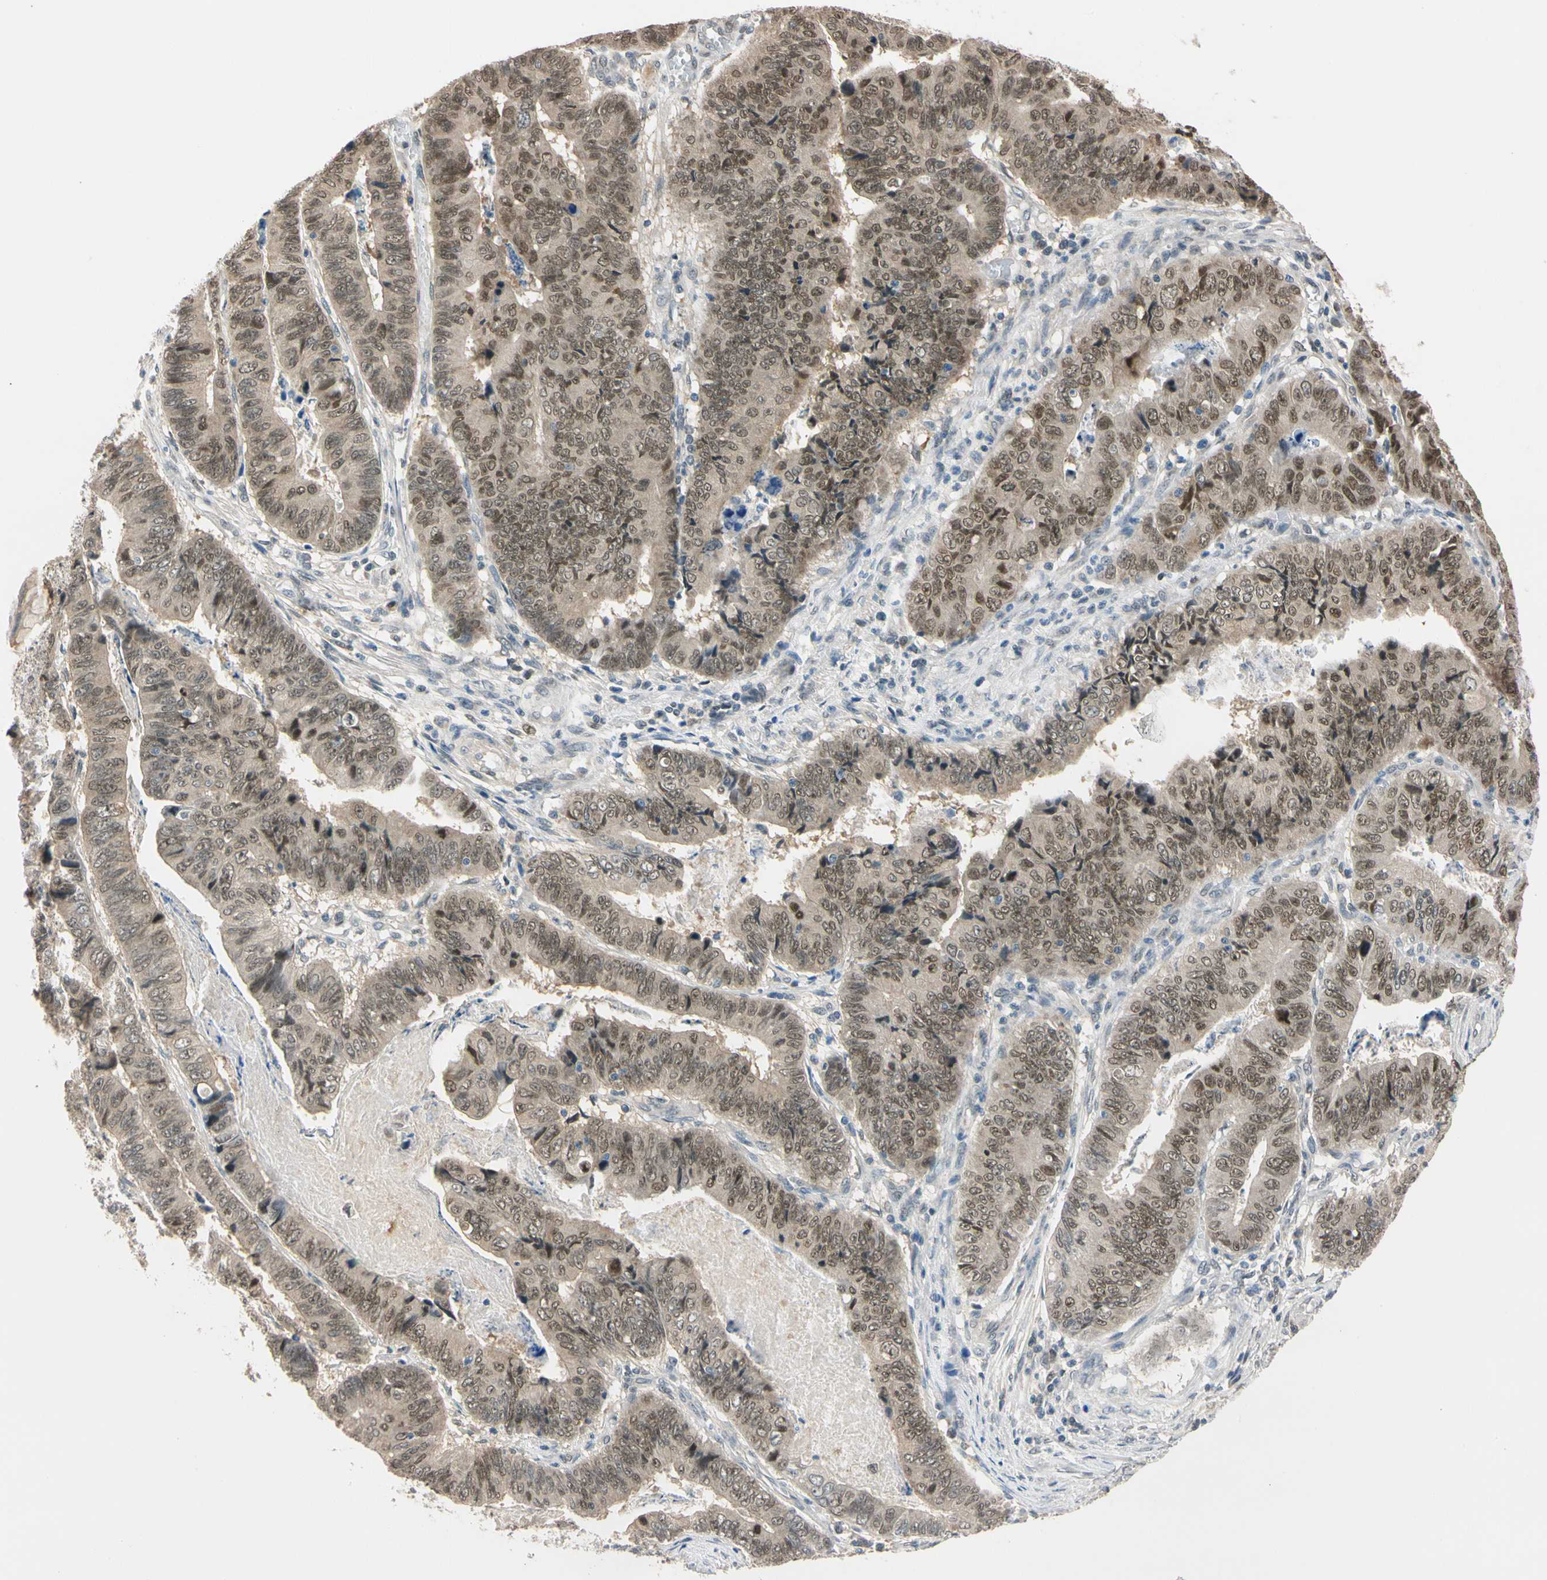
{"staining": {"intensity": "moderate", "quantity": ">75%", "location": "cytoplasmic/membranous,nuclear"}, "tissue": "stomach cancer", "cell_type": "Tumor cells", "image_type": "cancer", "snomed": [{"axis": "morphology", "description": "Adenocarcinoma, NOS"}, {"axis": "topography", "description": "Stomach, lower"}], "caption": "Stomach cancer was stained to show a protein in brown. There is medium levels of moderate cytoplasmic/membranous and nuclear staining in approximately >75% of tumor cells. The protein is shown in brown color, while the nuclei are stained blue.", "gene": "RIOX2", "patient": {"sex": "male", "age": 77}}